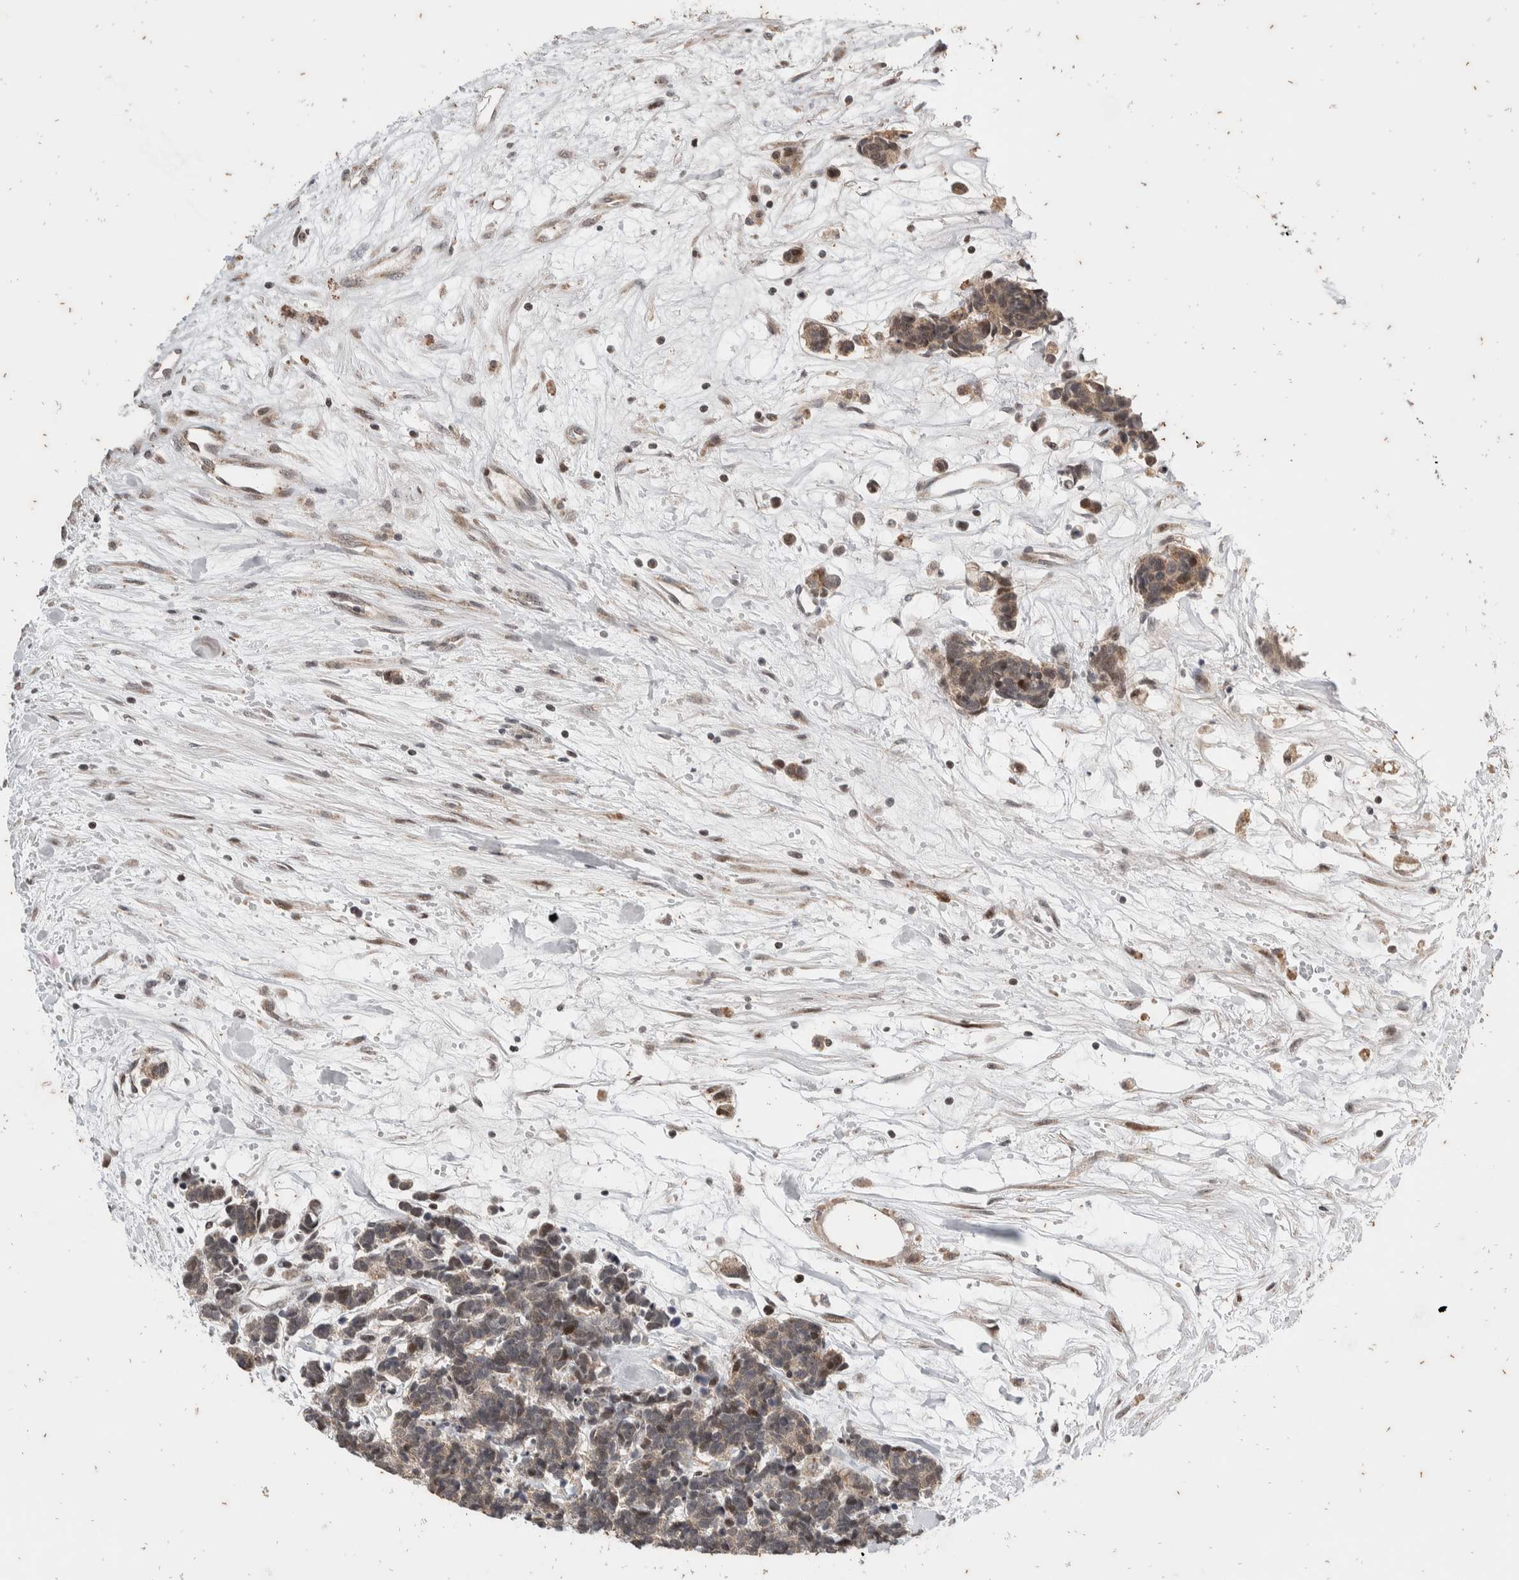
{"staining": {"intensity": "weak", "quantity": ">75%", "location": "cytoplasmic/membranous,nuclear"}, "tissue": "carcinoid", "cell_type": "Tumor cells", "image_type": "cancer", "snomed": [{"axis": "morphology", "description": "Carcinoma, NOS"}, {"axis": "morphology", "description": "Carcinoid, malignant, NOS"}, {"axis": "topography", "description": "Urinary bladder"}], "caption": "A photomicrograph of carcinoma stained for a protein shows weak cytoplasmic/membranous and nuclear brown staining in tumor cells.", "gene": "ATXN7L1", "patient": {"sex": "male", "age": 57}}